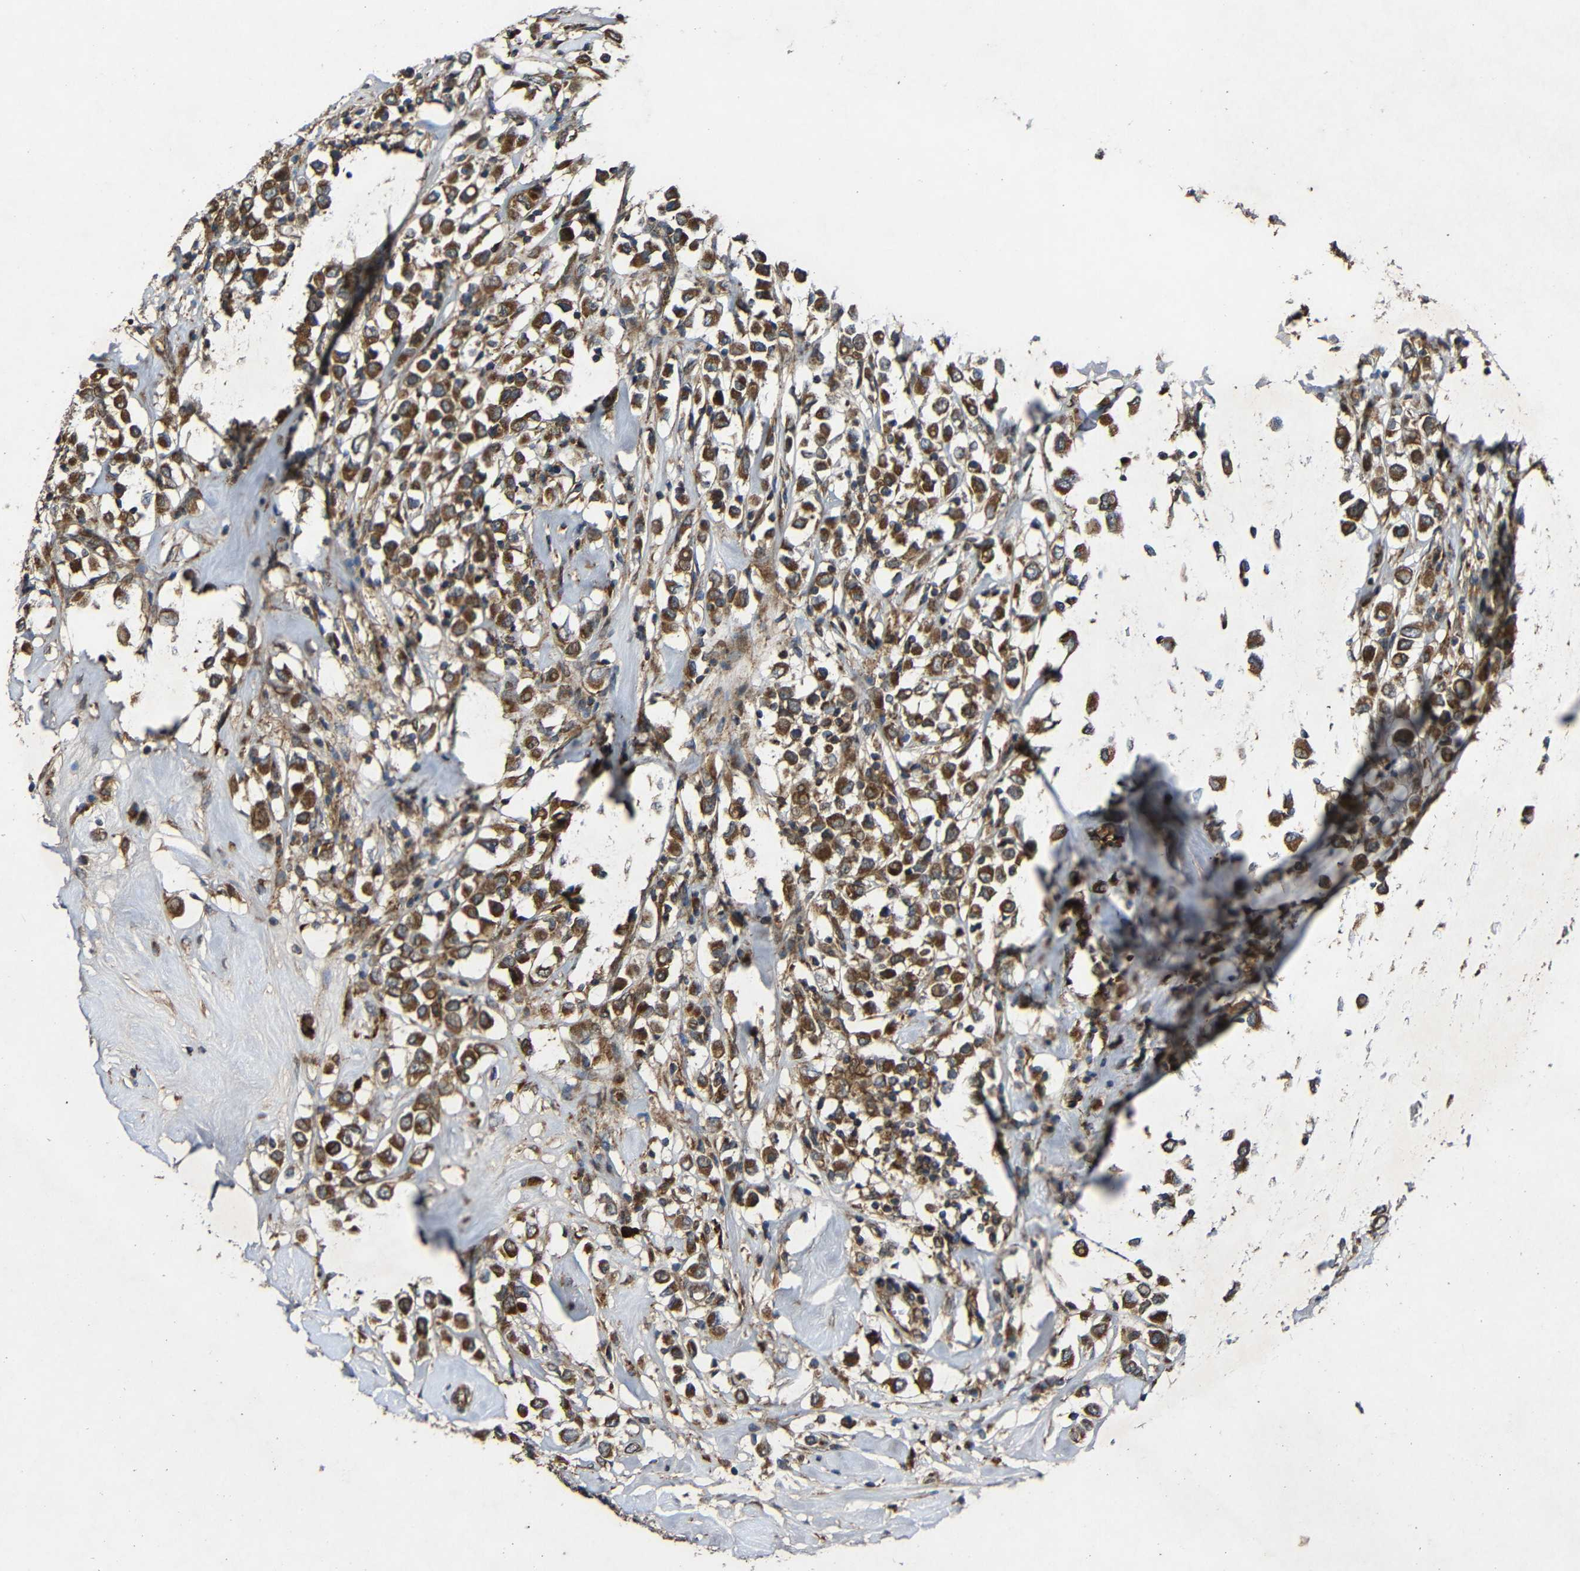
{"staining": {"intensity": "strong", "quantity": ">75%", "location": "cytoplasmic/membranous"}, "tissue": "breast cancer", "cell_type": "Tumor cells", "image_type": "cancer", "snomed": [{"axis": "morphology", "description": "Duct carcinoma"}, {"axis": "topography", "description": "Breast"}], "caption": "Protein positivity by IHC reveals strong cytoplasmic/membranous positivity in about >75% of tumor cells in breast cancer.", "gene": "C1GALT1", "patient": {"sex": "female", "age": 61}}